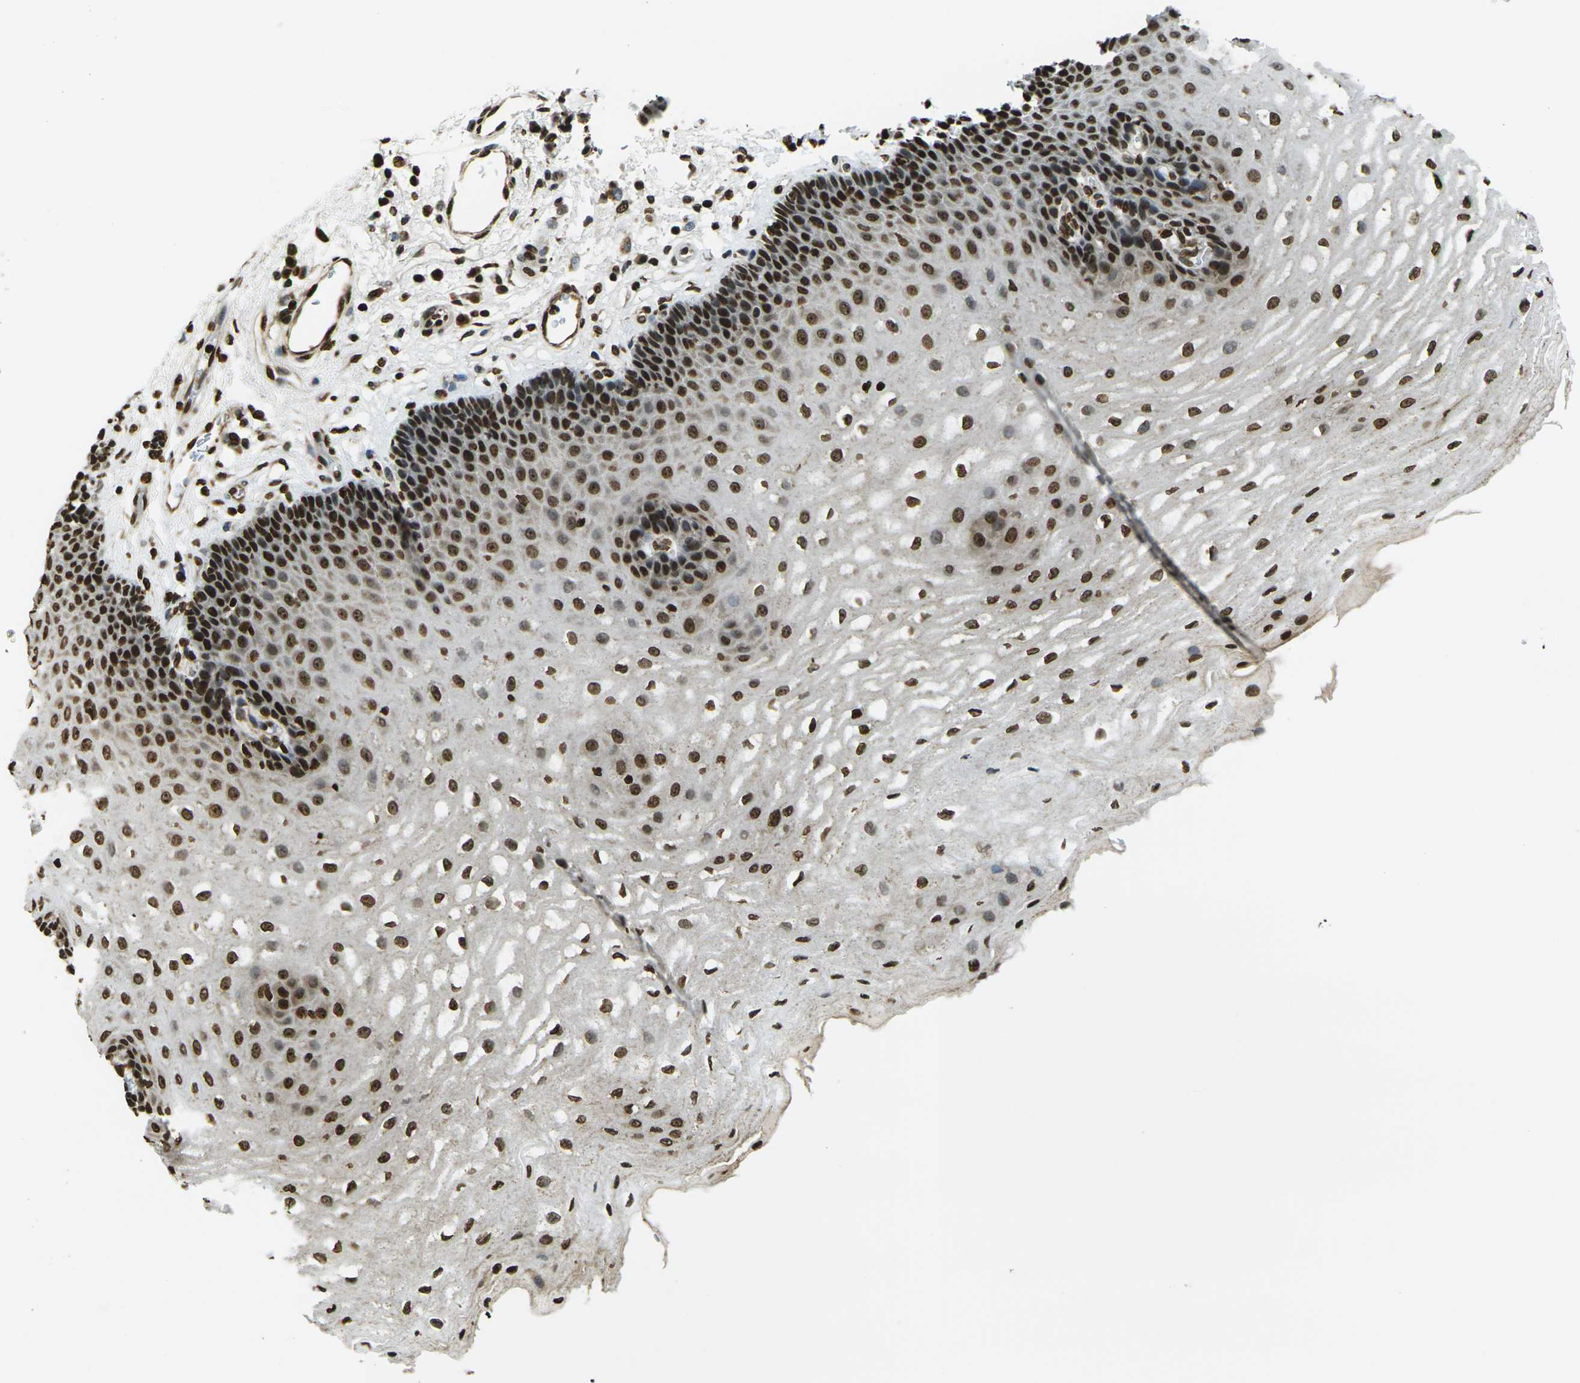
{"staining": {"intensity": "strong", "quantity": ">75%", "location": "nuclear"}, "tissue": "esophagus", "cell_type": "Squamous epithelial cells", "image_type": "normal", "snomed": [{"axis": "morphology", "description": "Normal tissue, NOS"}, {"axis": "topography", "description": "Esophagus"}], "caption": "A high-resolution photomicrograph shows IHC staining of normal esophagus, which exhibits strong nuclear staining in about >75% of squamous epithelial cells.", "gene": "H1", "patient": {"sex": "male", "age": 54}}